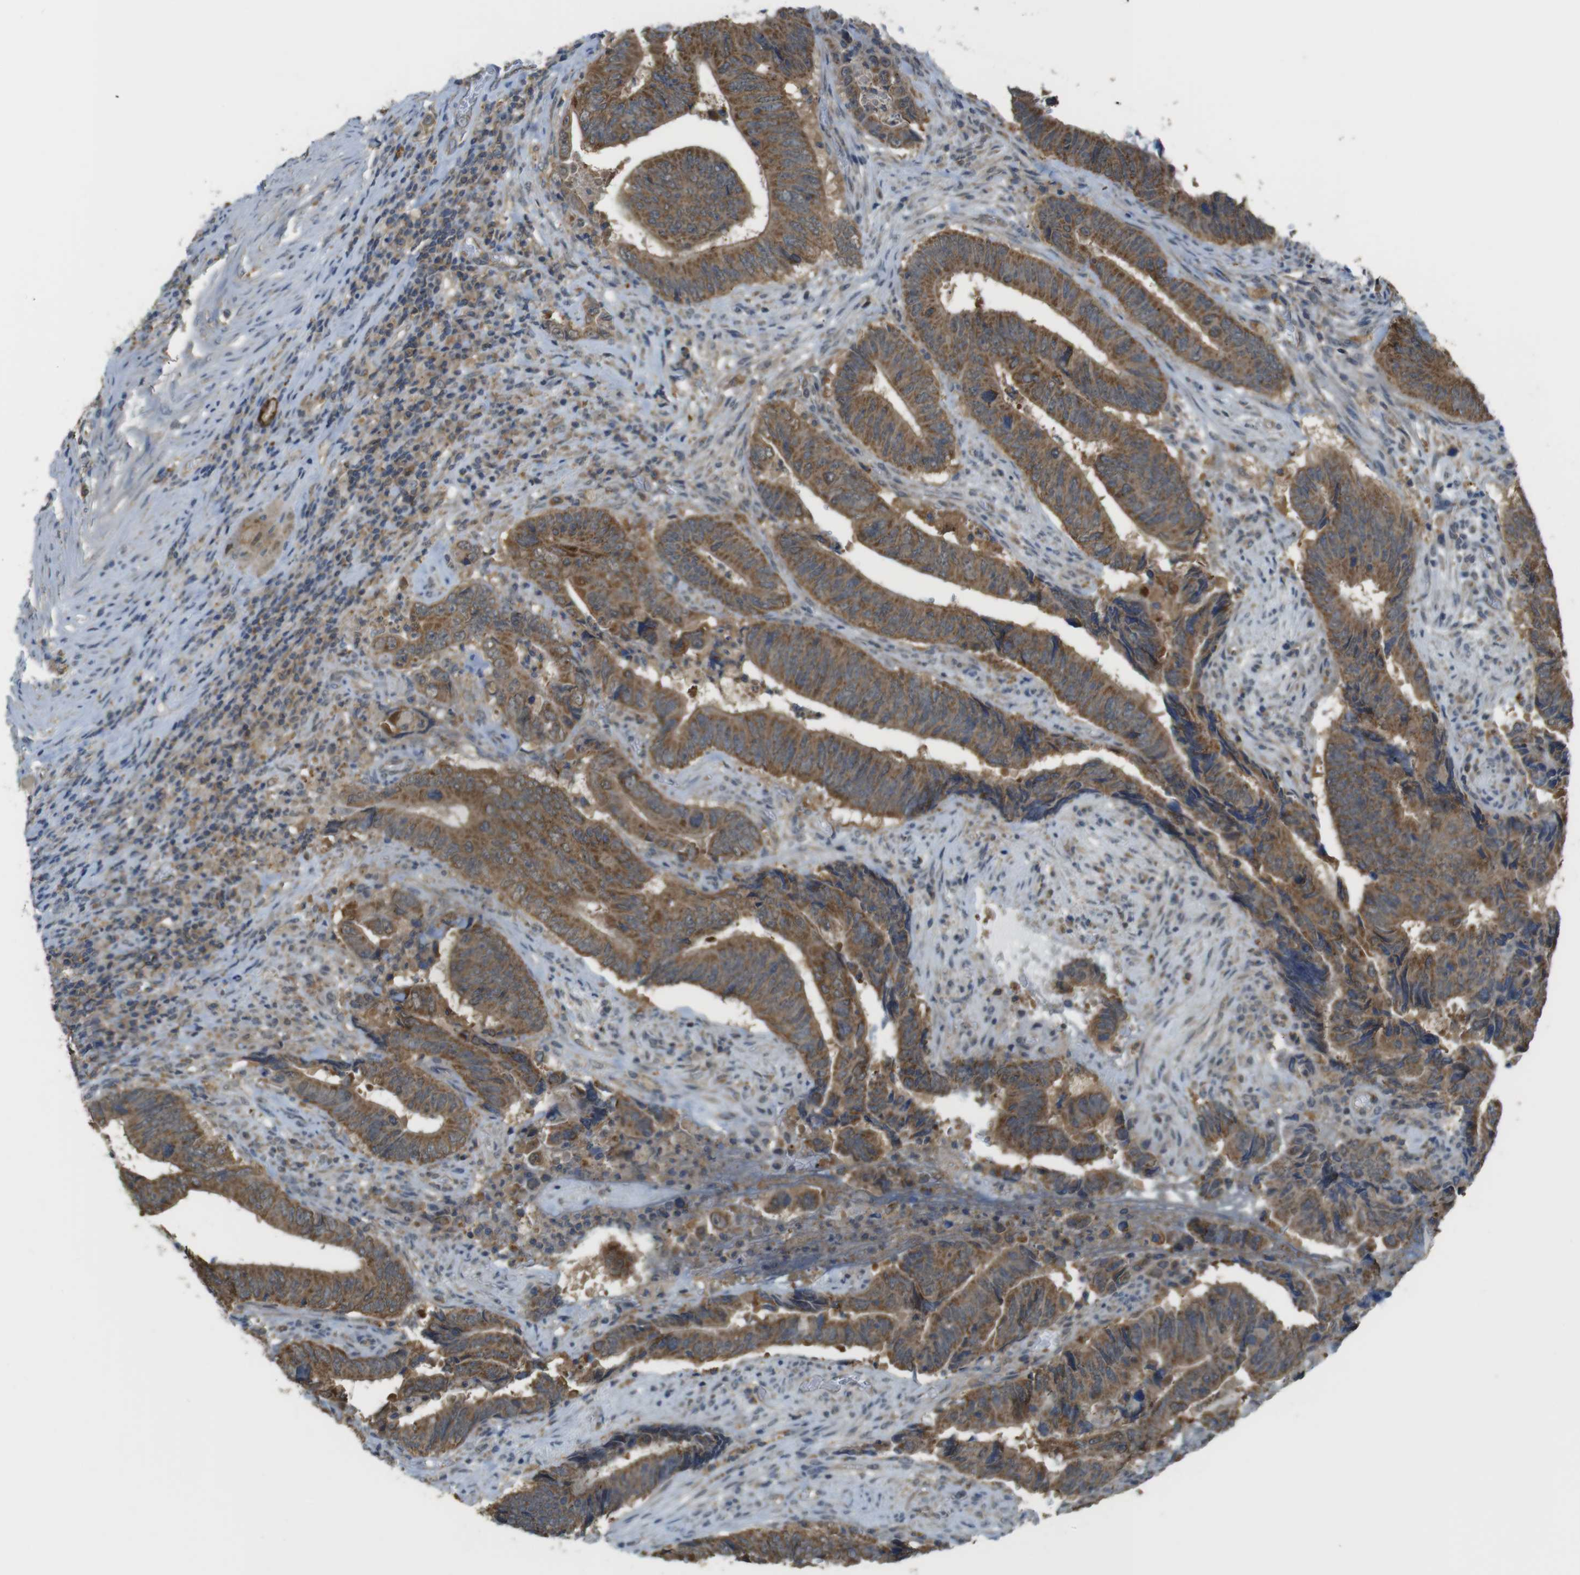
{"staining": {"intensity": "moderate", "quantity": ">75%", "location": "cytoplasmic/membranous"}, "tissue": "colorectal cancer", "cell_type": "Tumor cells", "image_type": "cancer", "snomed": [{"axis": "morphology", "description": "Normal tissue, NOS"}, {"axis": "morphology", "description": "Adenocarcinoma, NOS"}, {"axis": "topography", "description": "Colon"}], "caption": "Colorectal cancer stained for a protein exhibits moderate cytoplasmic/membranous positivity in tumor cells.", "gene": "BRI3BP", "patient": {"sex": "male", "age": 56}}